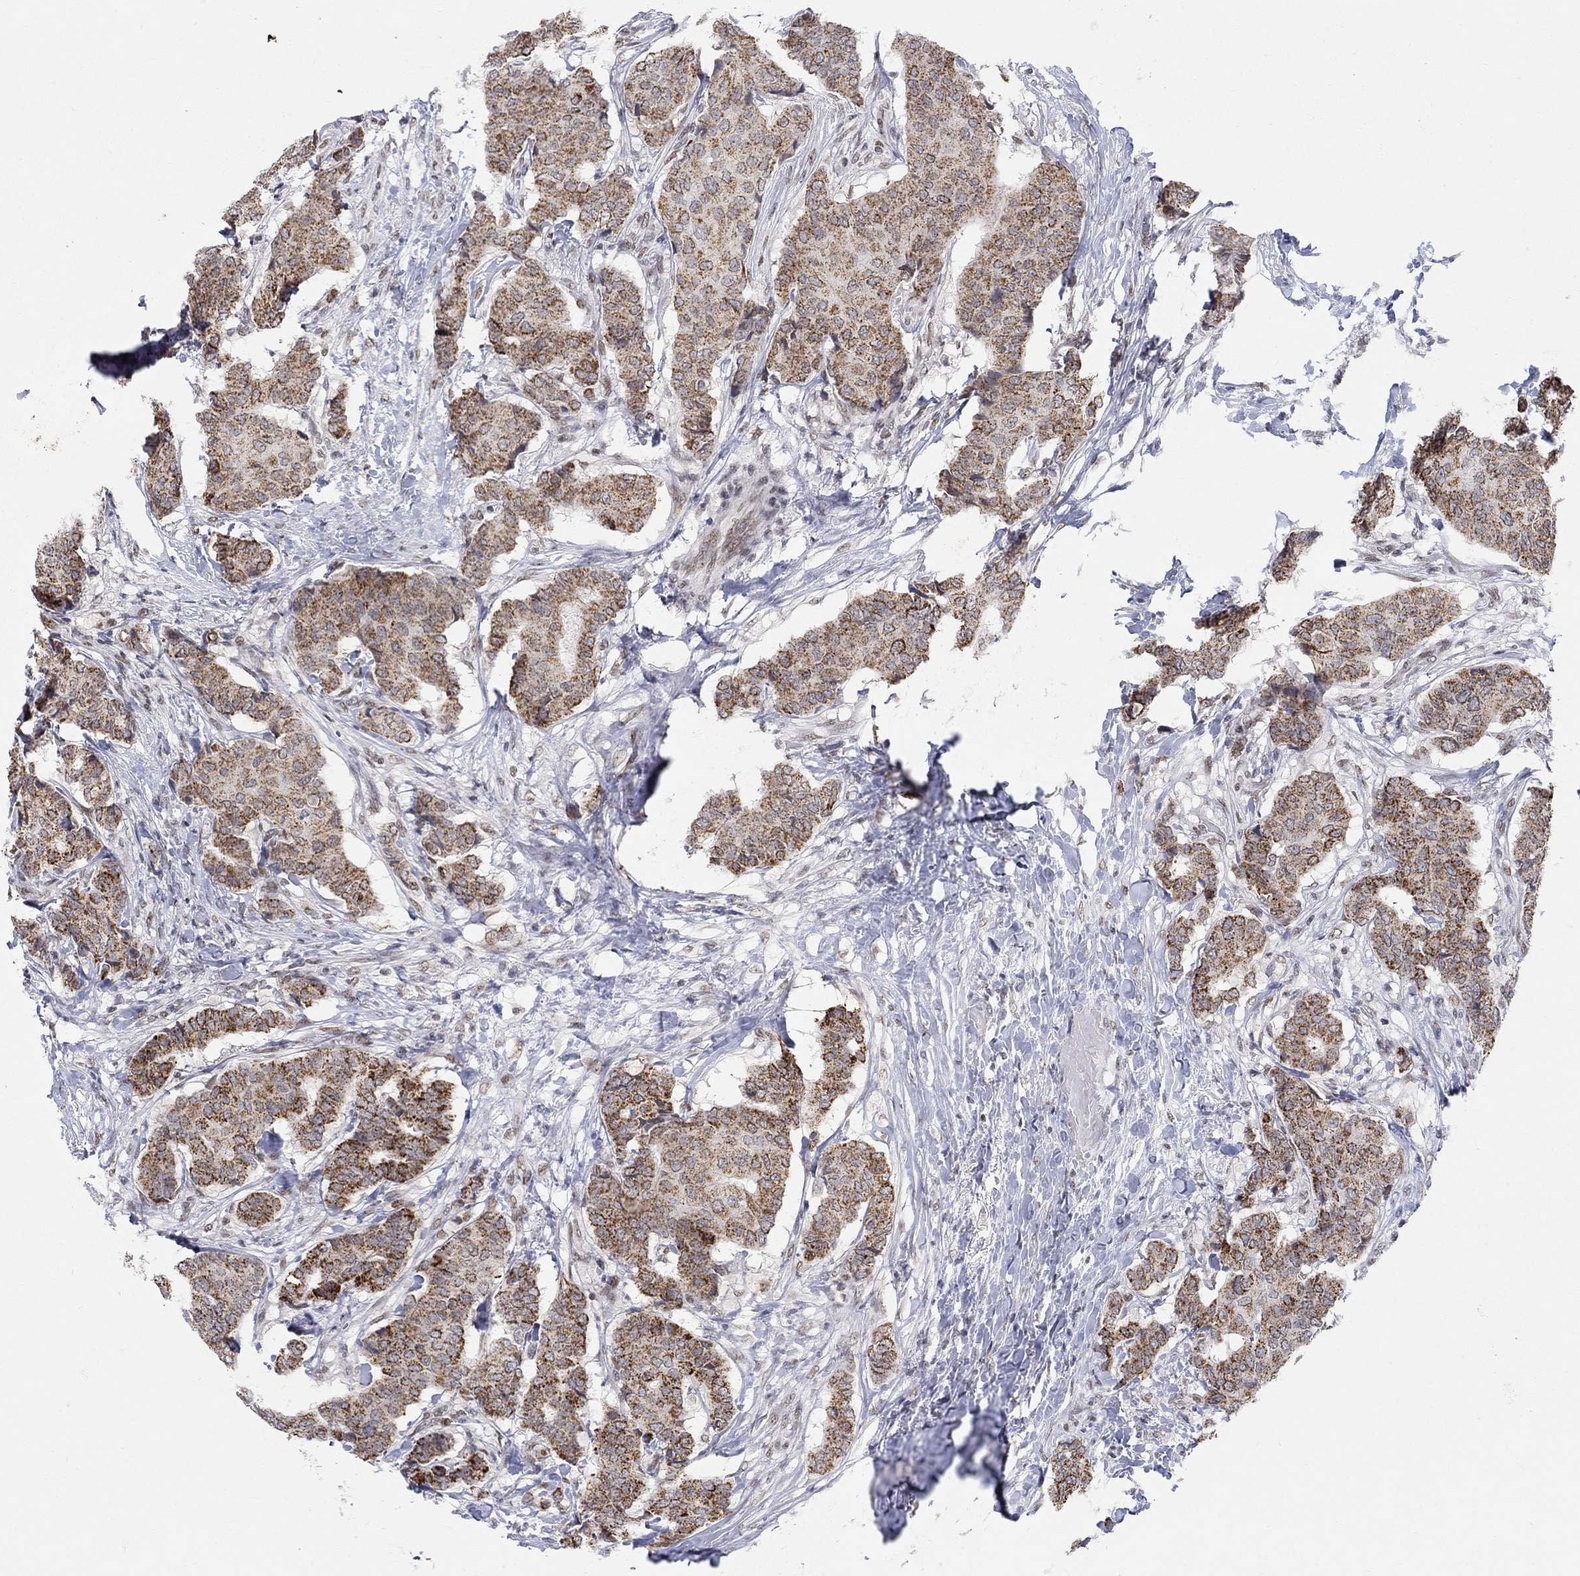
{"staining": {"intensity": "strong", "quantity": ">75%", "location": "cytoplasmic/membranous"}, "tissue": "breast cancer", "cell_type": "Tumor cells", "image_type": "cancer", "snomed": [{"axis": "morphology", "description": "Duct carcinoma"}, {"axis": "topography", "description": "Breast"}], "caption": "Protein expression analysis of breast cancer (infiltrating ductal carcinoma) shows strong cytoplasmic/membranous expression in approximately >75% of tumor cells.", "gene": "KLF12", "patient": {"sex": "female", "age": 75}}